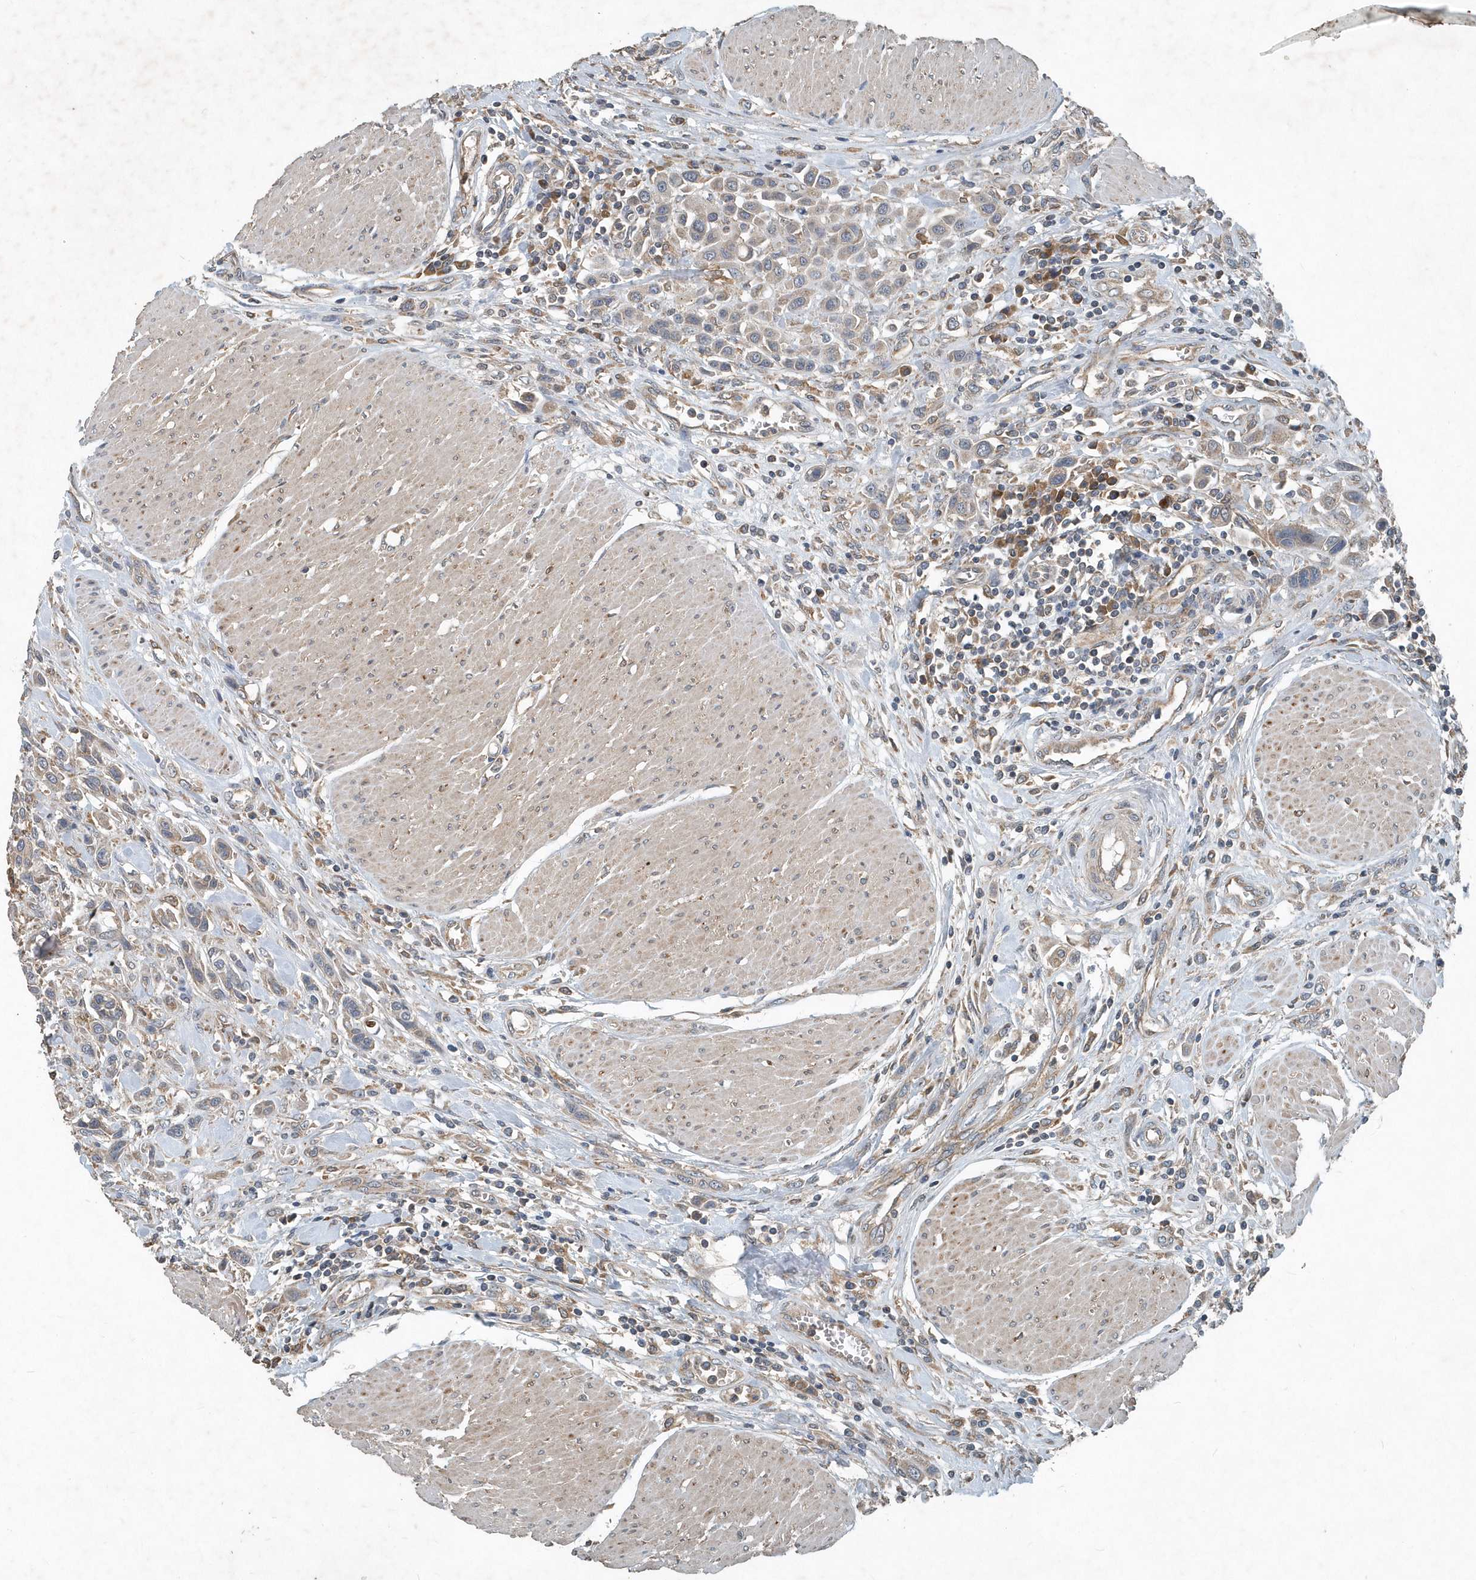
{"staining": {"intensity": "negative", "quantity": "none", "location": "none"}, "tissue": "urothelial cancer", "cell_type": "Tumor cells", "image_type": "cancer", "snomed": [{"axis": "morphology", "description": "Urothelial carcinoma, High grade"}, {"axis": "topography", "description": "Urinary bladder"}], "caption": "This histopathology image is of urothelial cancer stained with immunohistochemistry to label a protein in brown with the nuclei are counter-stained blue. There is no positivity in tumor cells. (Immunohistochemistry, brightfield microscopy, high magnification).", "gene": "SCFD2", "patient": {"sex": "male", "age": 50}}